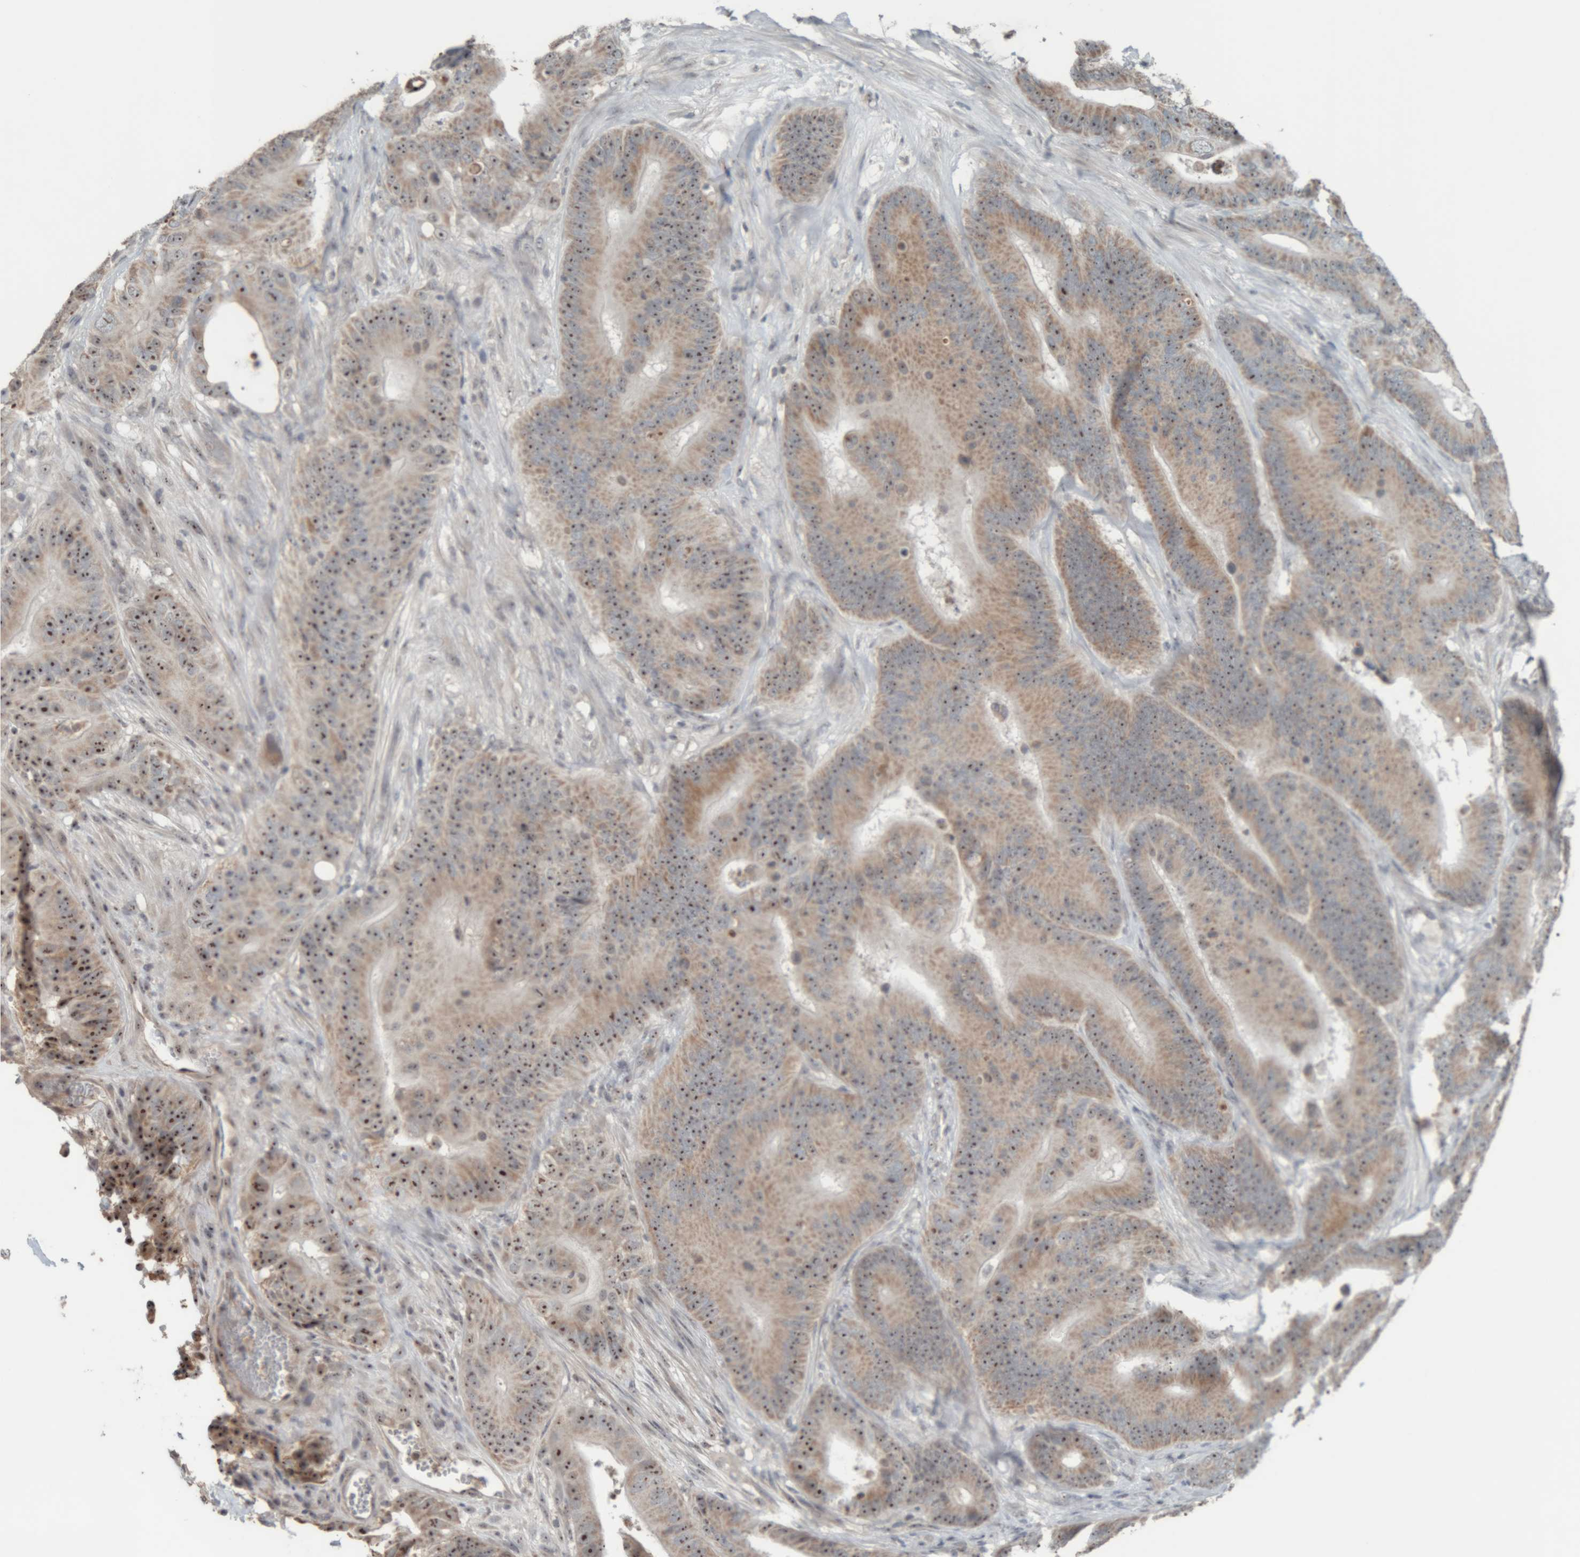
{"staining": {"intensity": "moderate", "quantity": ">75%", "location": "cytoplasmic/membranous,nuclear"}, "tissue": "colorectal cancer", "cell_type": "Tumor cells", "image_type": "cancer", "snomed": [{"axis": "morphology", "description": "Adenocarcinoma, NOS"}, {"axis": "topography", "description": "Colon"}], "caption": "An immunohistochemistry (IHC) photomicrograph of neoplastic tissue is shown. Protein staining in brown highlights moderate cytoplasmic/membranous and nuclear positivity in colorectal cancer within tumor cells.", "gene": "RPF1", "patient": {"sex": "male", "age": 83}}